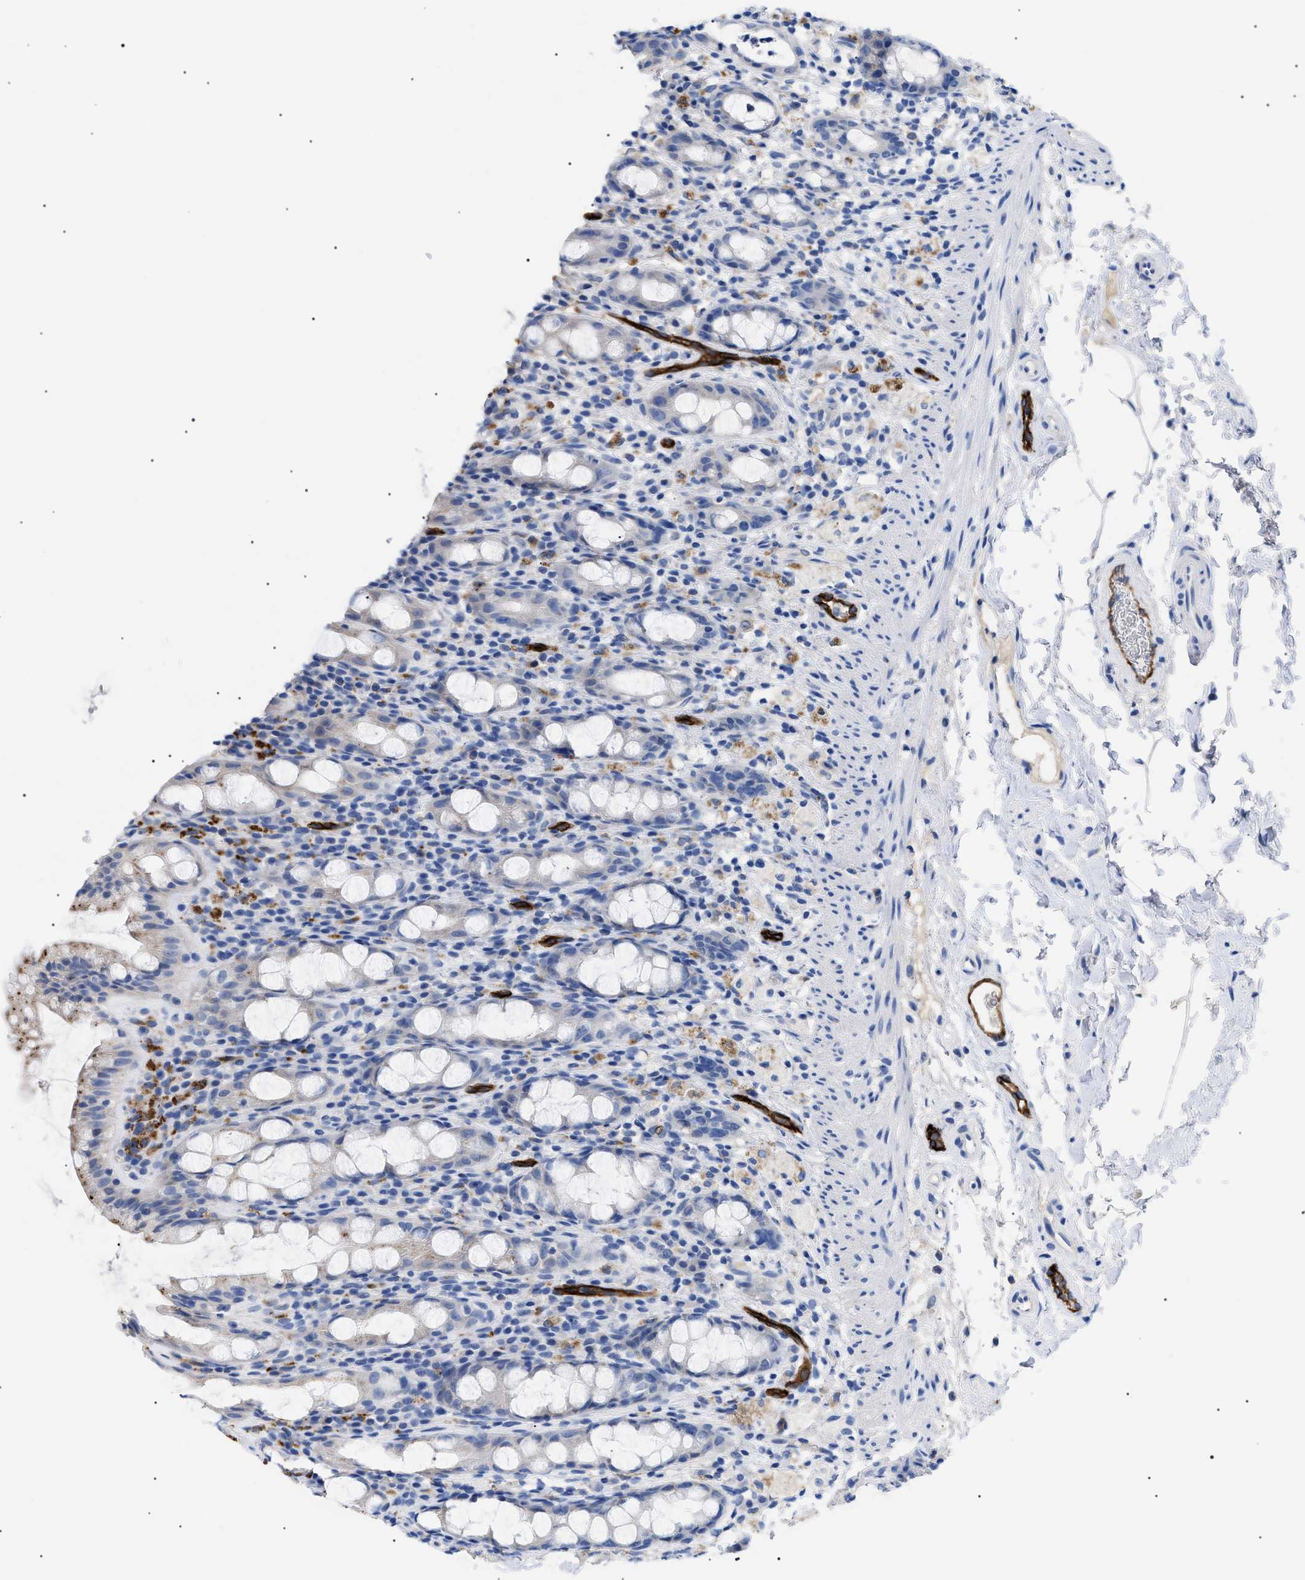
{"staining": {"intensity": "negative", "quantity": "none", "location": "none"}, "tissue": "rectum", "cell_type": "Glandular cells", "image_type": "normal", "snomed": [{"axis": "morphology", "description": "Normal tissue, NOS"}, {"axis": "topography", "description": "Rectum"}], "caption": "The histopathology image reveals no significant staining in glandular cells of rectum.", "gene": "ACKR1", "patient": {"sex": "male", "age": 44}}